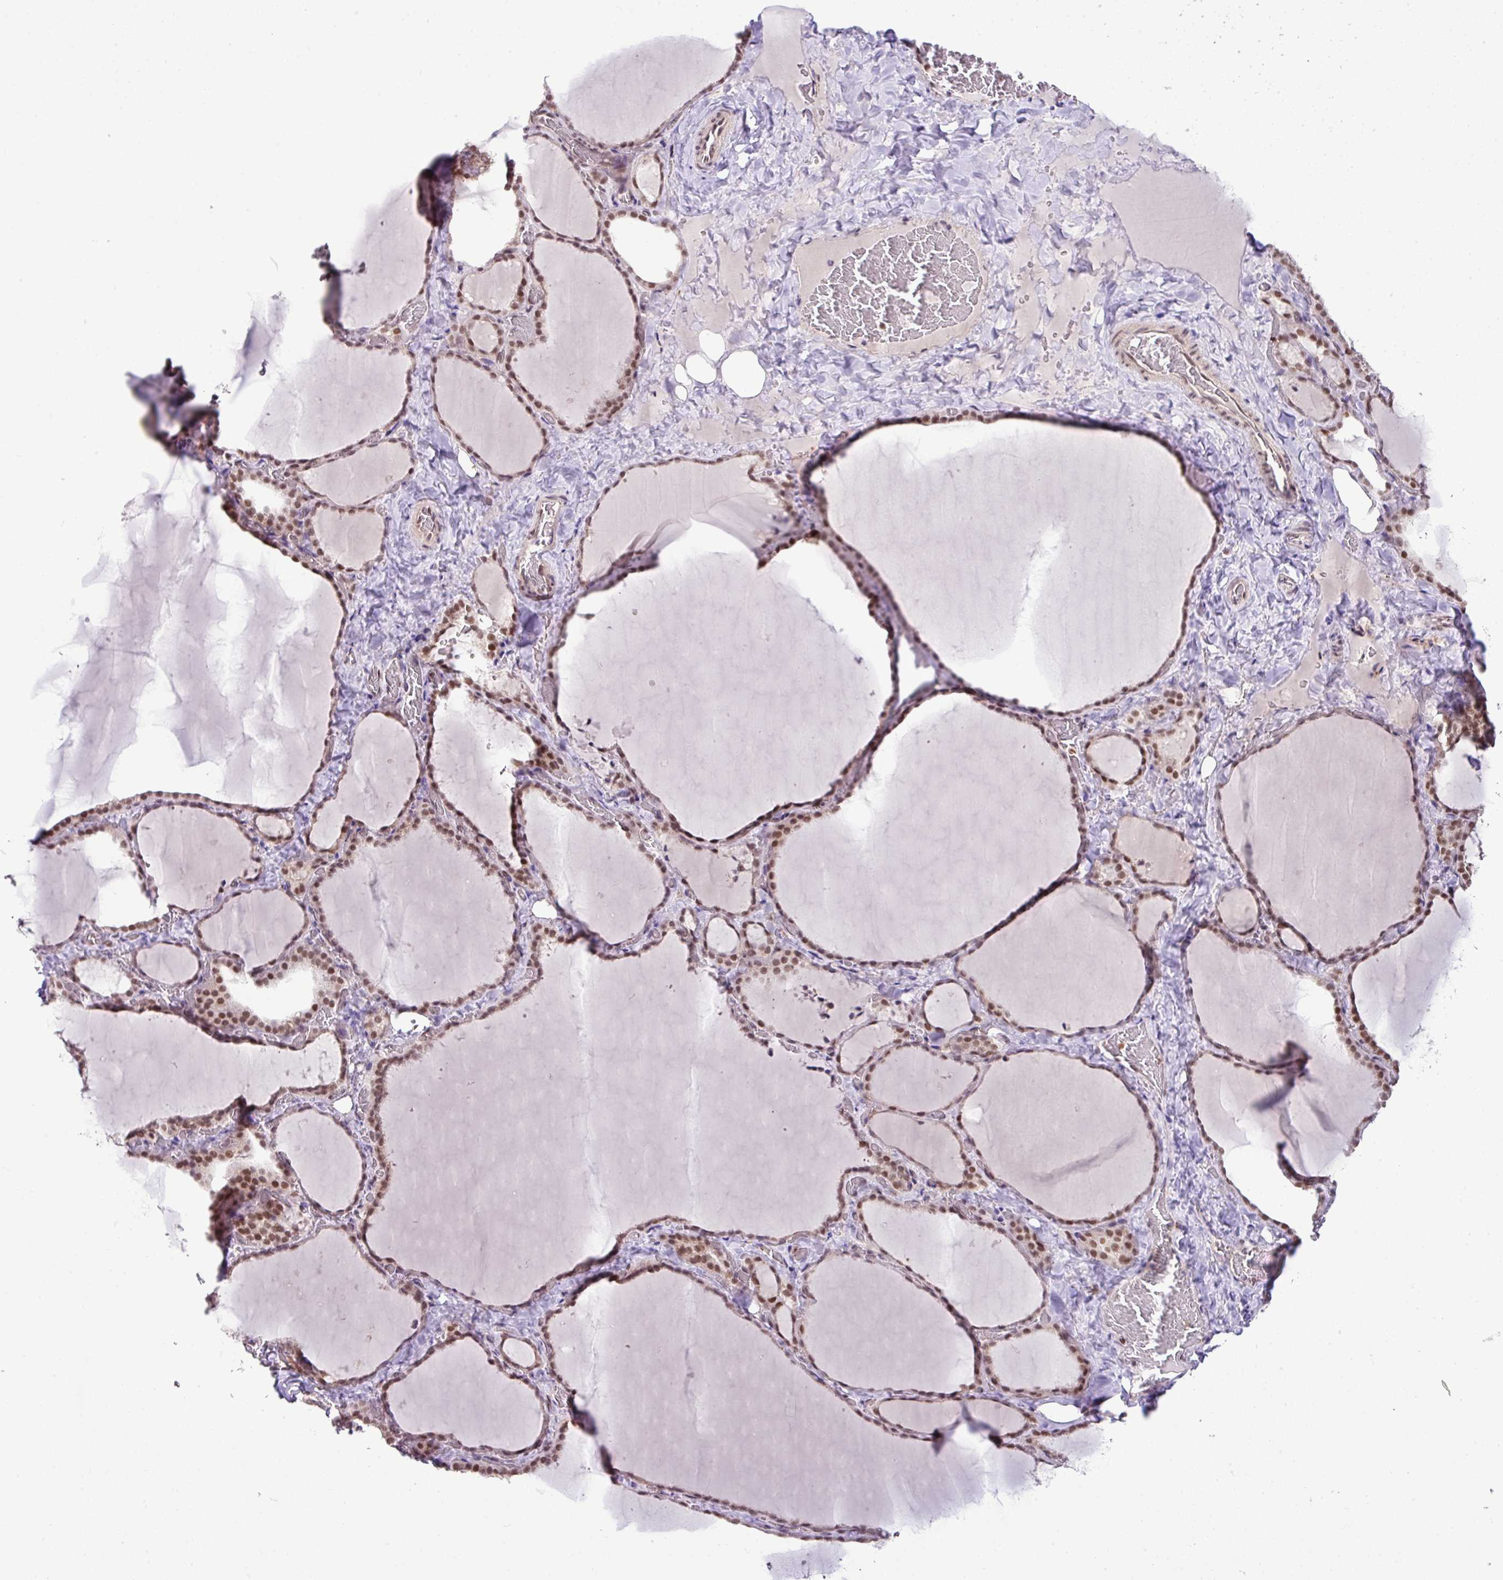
{"staining": {"intensity": "moderate", "quantity": ">75%", "location": "nuclear"}, "tissue": "thyroid gland", "cell_type": "Glandular cells", "image_type": "normal", "snomed": [{"axis": "morphology", "description": "Normal tissue, NOS"}, {"axis": "topography", "description": "Thyroid gland"}], "caption": "Unremarkable thyroid gland shows moderate nuclear positivity in approximately >75% of glandular cells, visualized by immunohistochemistry. (brown staining indicates protein expression, while blue staining denotes nuclei).", "gene": "PGAP4", "patient": {"sex": "female", "age": 22}}